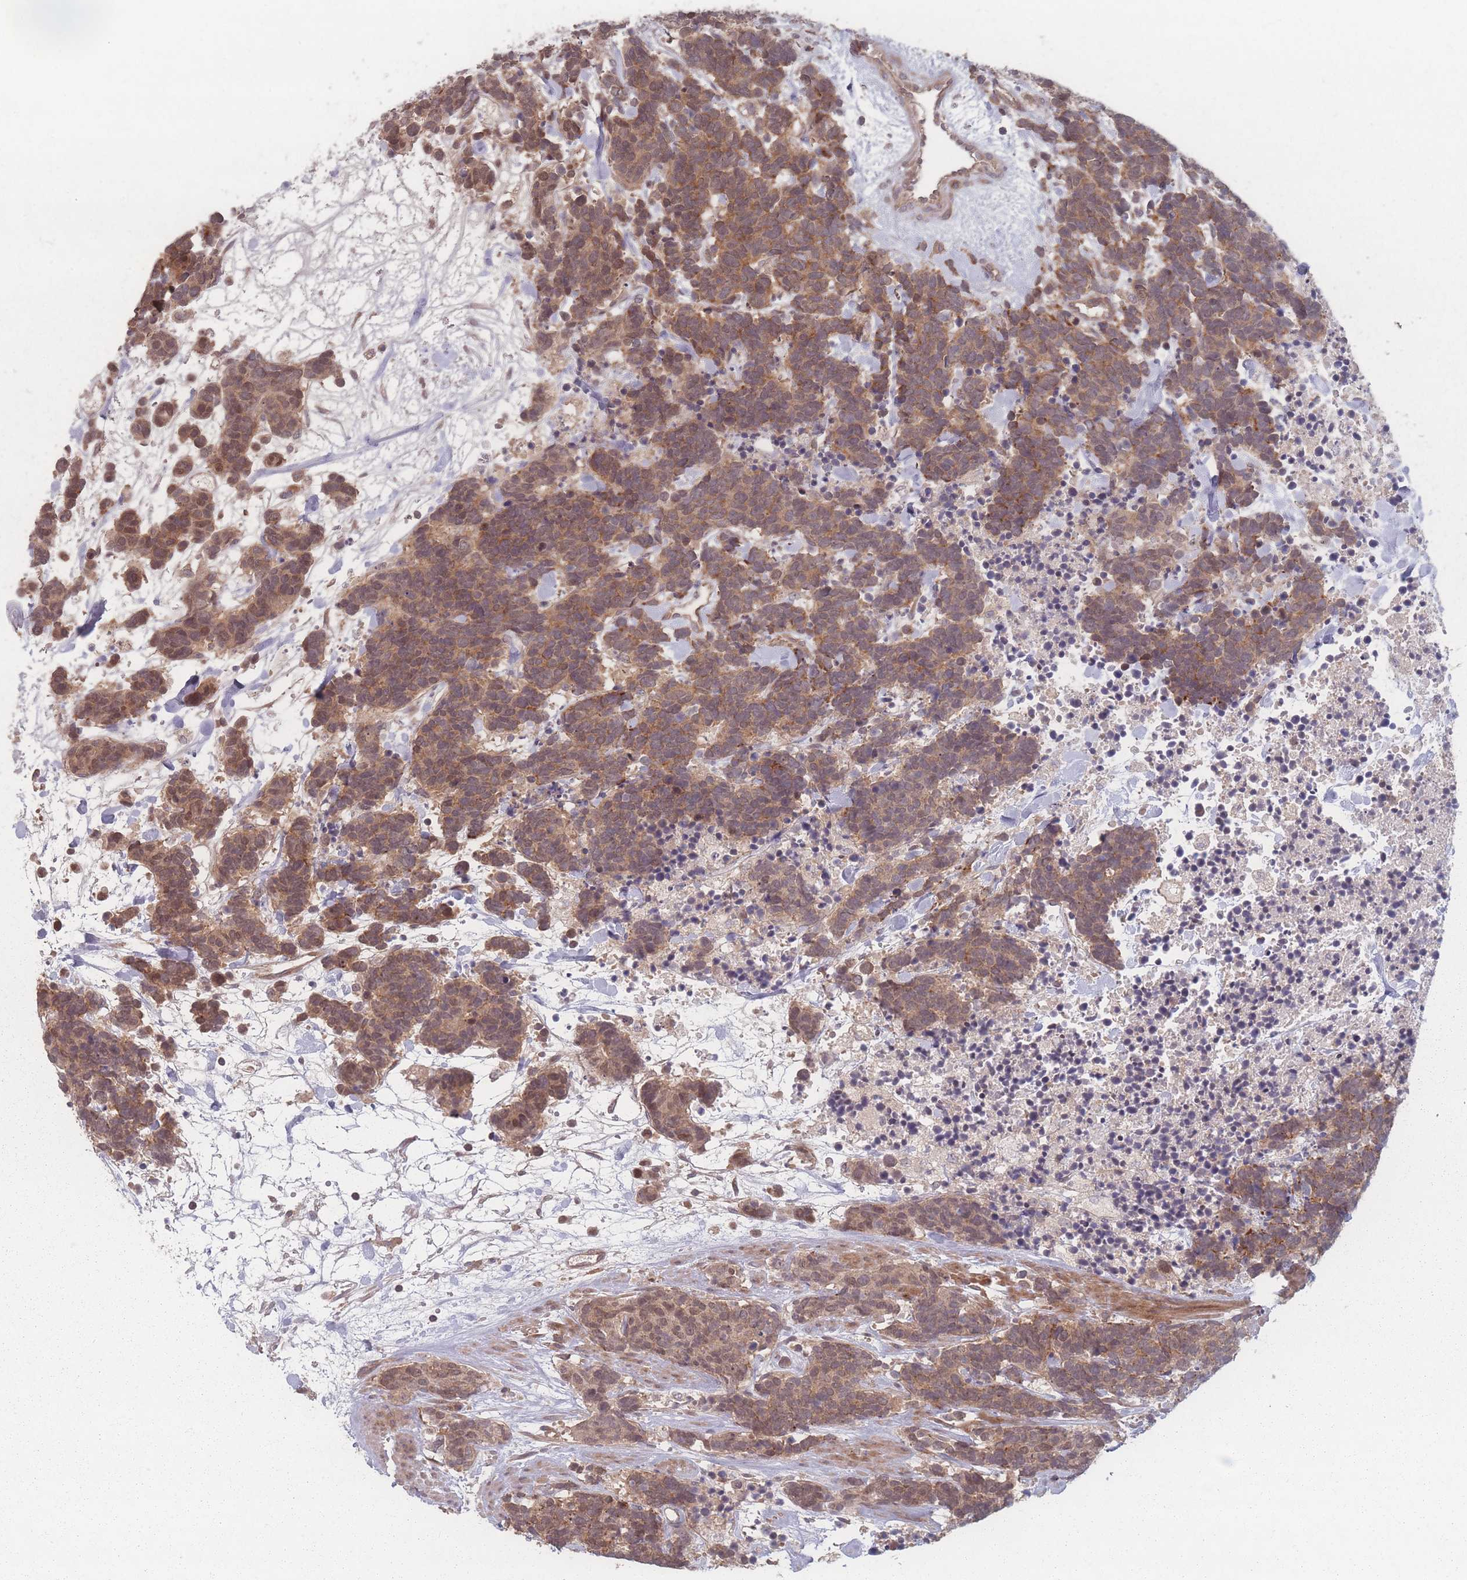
{"staining": {"intensity": "moderate", "quantity": ">75%", "location": "cytoplasmic/membranous,nuclear"}, "tissue": "carcinoid", "cell_type": "Tumor cells", "image_type": "cancer", "snomed": [{"axis": "morphology", "description": "Carcinoma, NOS"}, {"axis": "morphology", "description": "Carcinoid, malignant, NOS"}, {"axis": "topography", "description": "Prostate"}], "caption": "Protein staining of carcinoid tissue demonstrates moderate cytoplasmic/membranous and nuclear expression in approximately >75% of tumor cells.", "gene": "HAGH", "patient": {"sex": "male", "age": 57}}